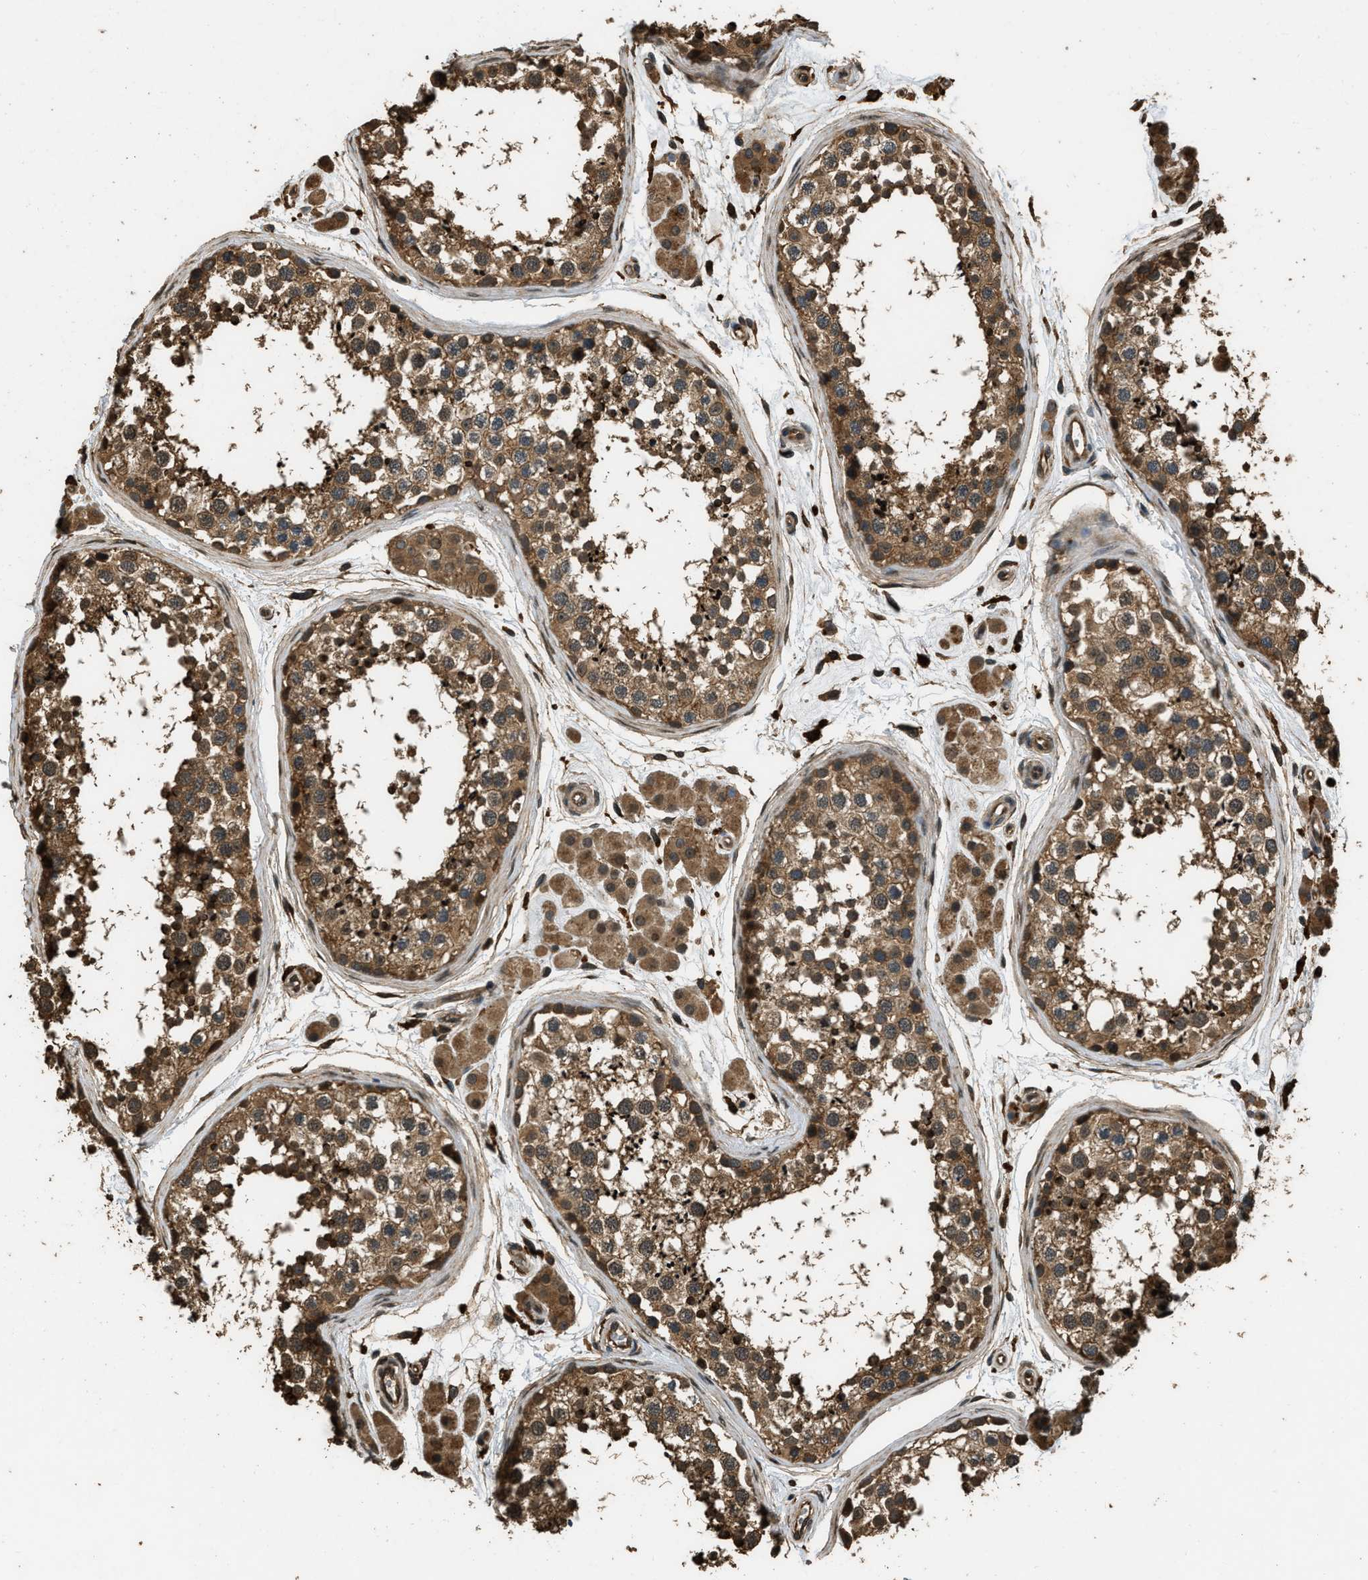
{"staining": {"intensity": "moderate", "quantity": ">75%", "location": "cytoplasmic/membranous,nuclear"}, "tissue": "testis", "cell_type": "Cells in seminiferous ducts", "image_type": "normal", "snomed": [{"axis": "morphology", "description": "Normal tissue, NOS"}, {"axis": "topography", "description": "Testis"}], "caption": "IHC photomicrograph of benign testis stained for a protein (brown), which exhibits medium levels of moderate cytoplasmic/membranous,nuclear staining in approximately >75% of cells in seminiferous ducts.", "gene": "RAP2A", "patient": {"sex": "male", "age": 56}}